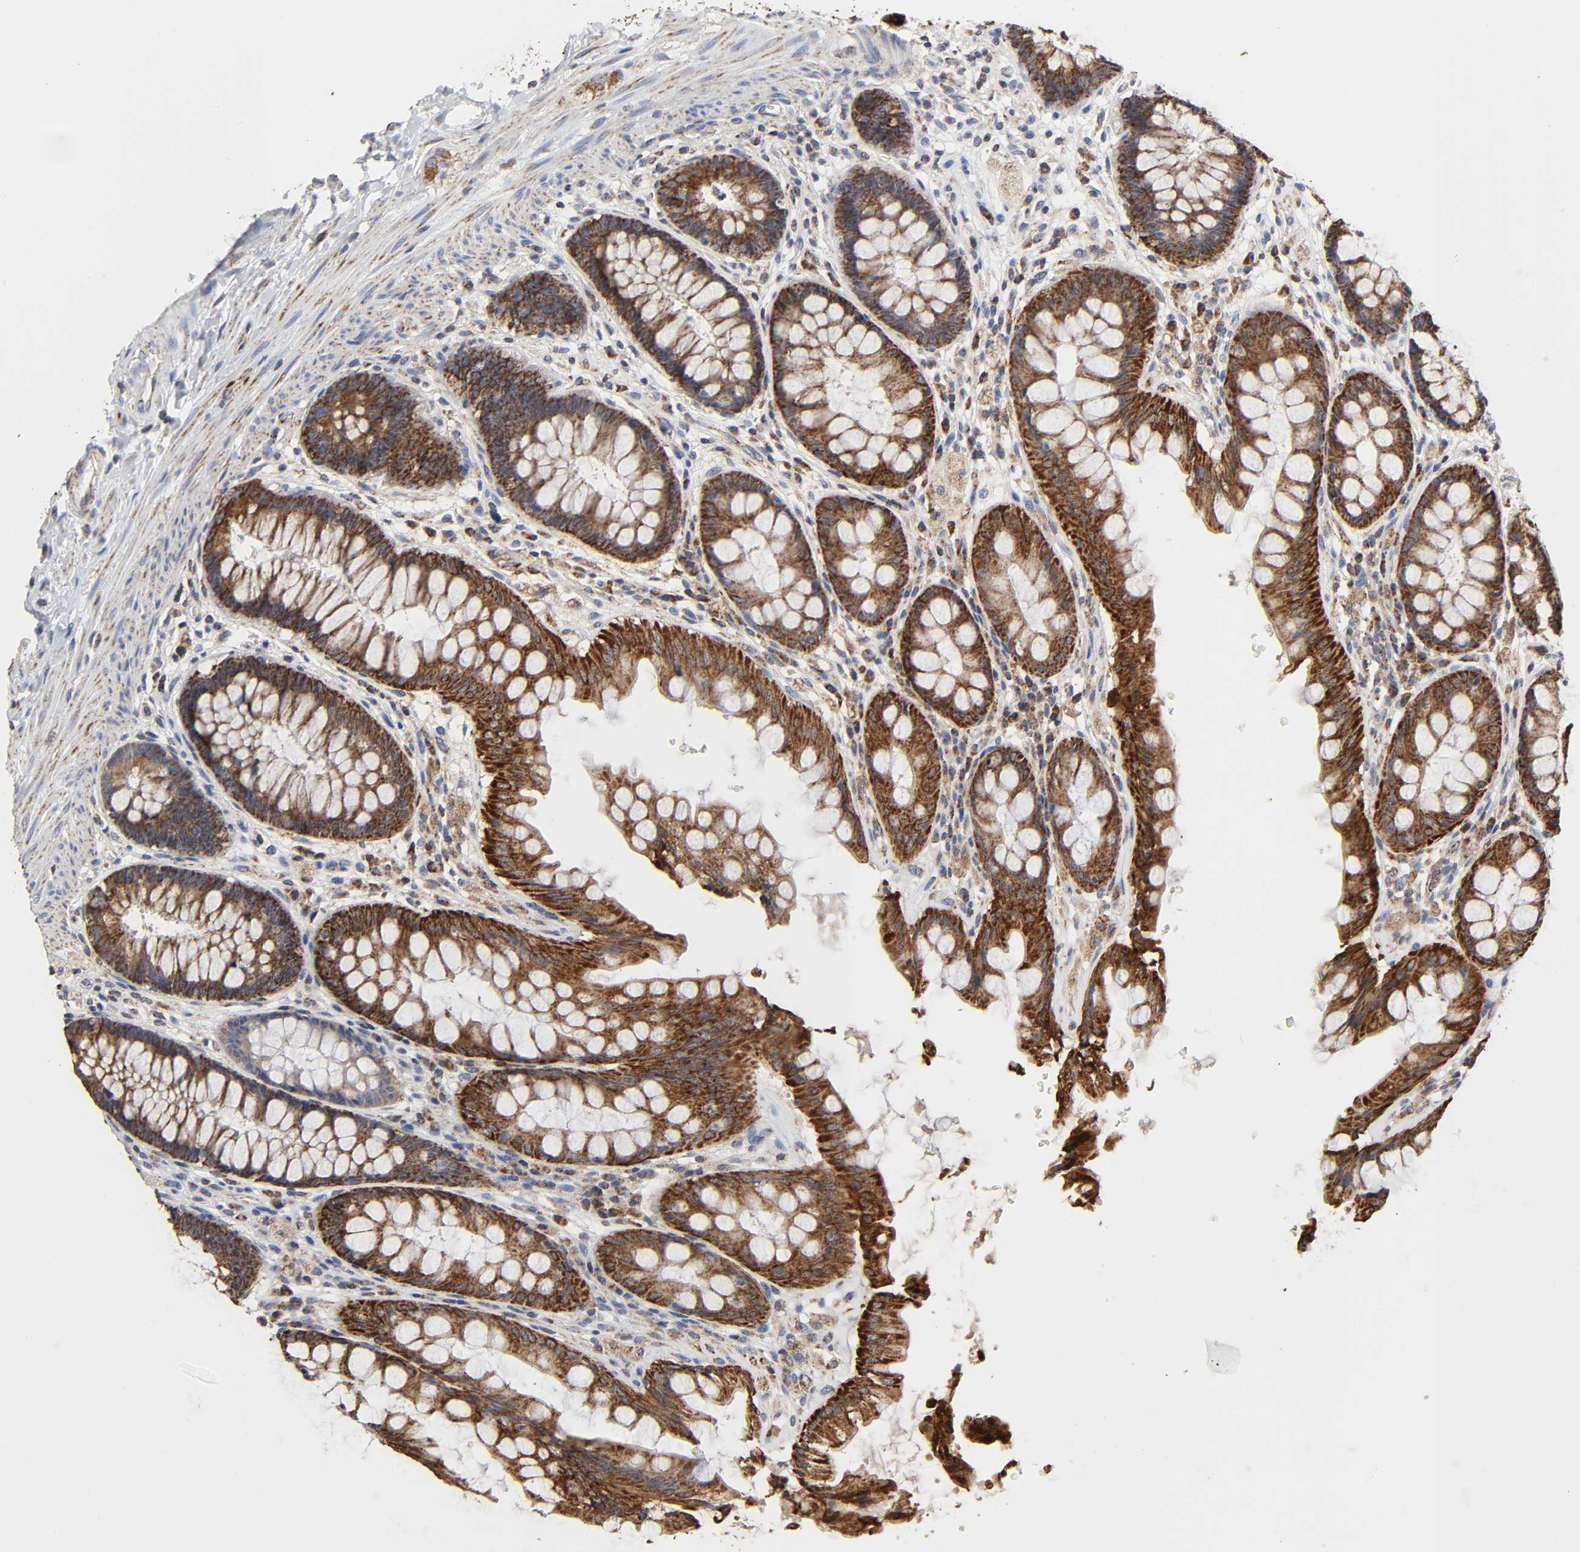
{"staining": {"intensity": "strong", "quantity": ">75%", "location": "cytoplasmic/membranous"}, "tissue": "rectum", "cell_type": "Glandular cells", "image_type": "normal", "snomed": [{"axis": "morphology", "description": "Normal tissue, NOS"}, {"axis": "topography", "description": "Rectum"}], "caption": "The image demonstrates immunohistochemical staining of benign rectum. There is strong cytoplasmic/membranous expression is appreciated in approximately >75% of glandular cells. Nuclei are stained in blue.", "gene": "COX6B1", "patient": {"sex": "female", "age": 46}}